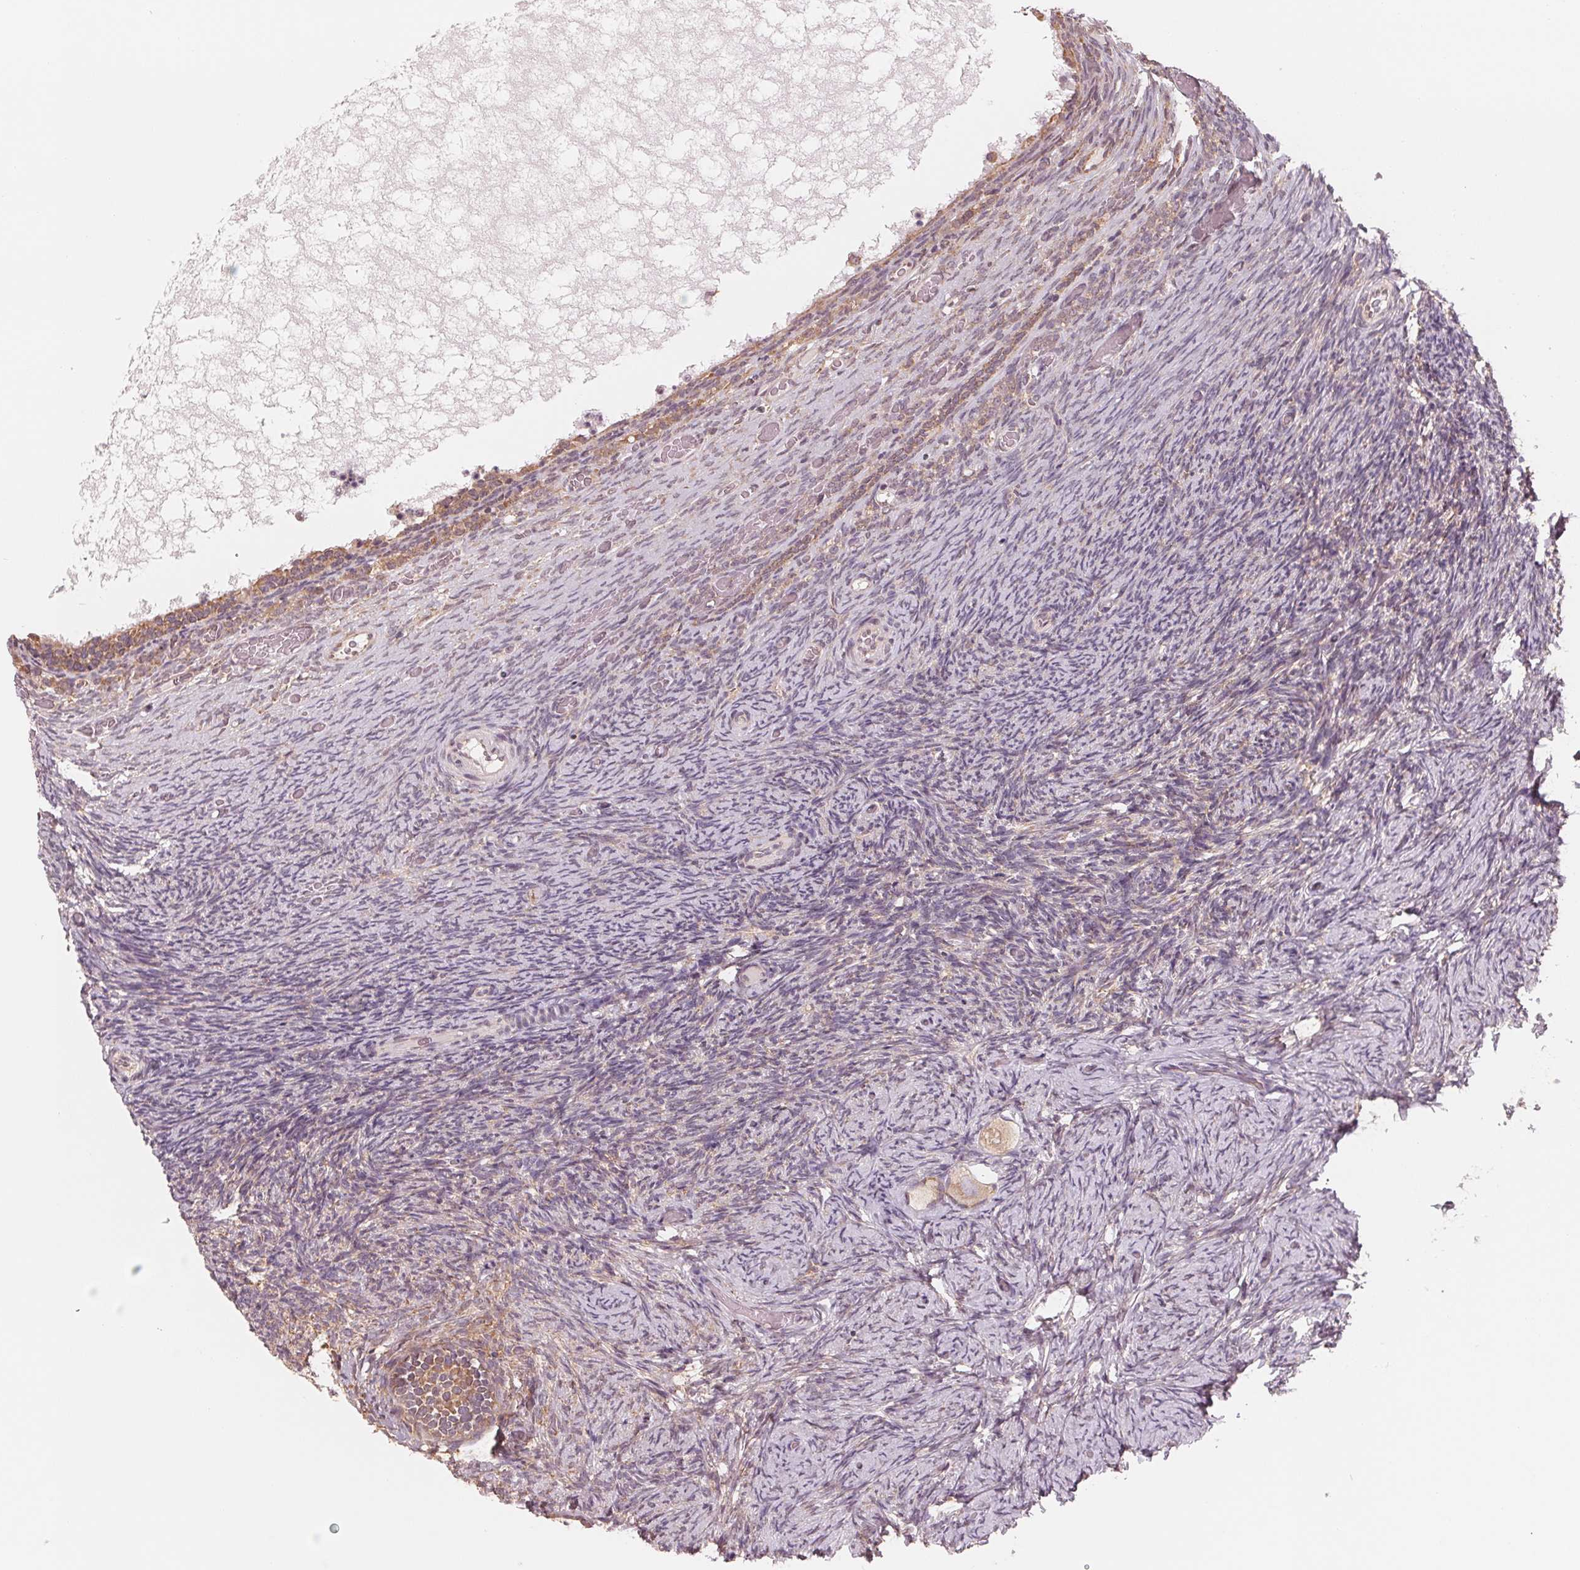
{"staining": {"intensity": "weak", "quantity": ">75%", "location": "cytoplasmic/membranous"}, "tissue": "ovary", "cell_type": "Follicle cells", "image_type": "normal", "snomed": [{"axis": "morphology", "description": "Normal tissue, NOS"}, {"axis": "topography", "description": "Ovary"}], "caption": "Immunohistochemical staining of unremarkable human ovary shows >75% levels of weak cytoplasmic/membranous protein expression in approximately >75% of follicle cells.", "gene": "GIGYF2", "patient": {"sex": "female", "age": 34}}